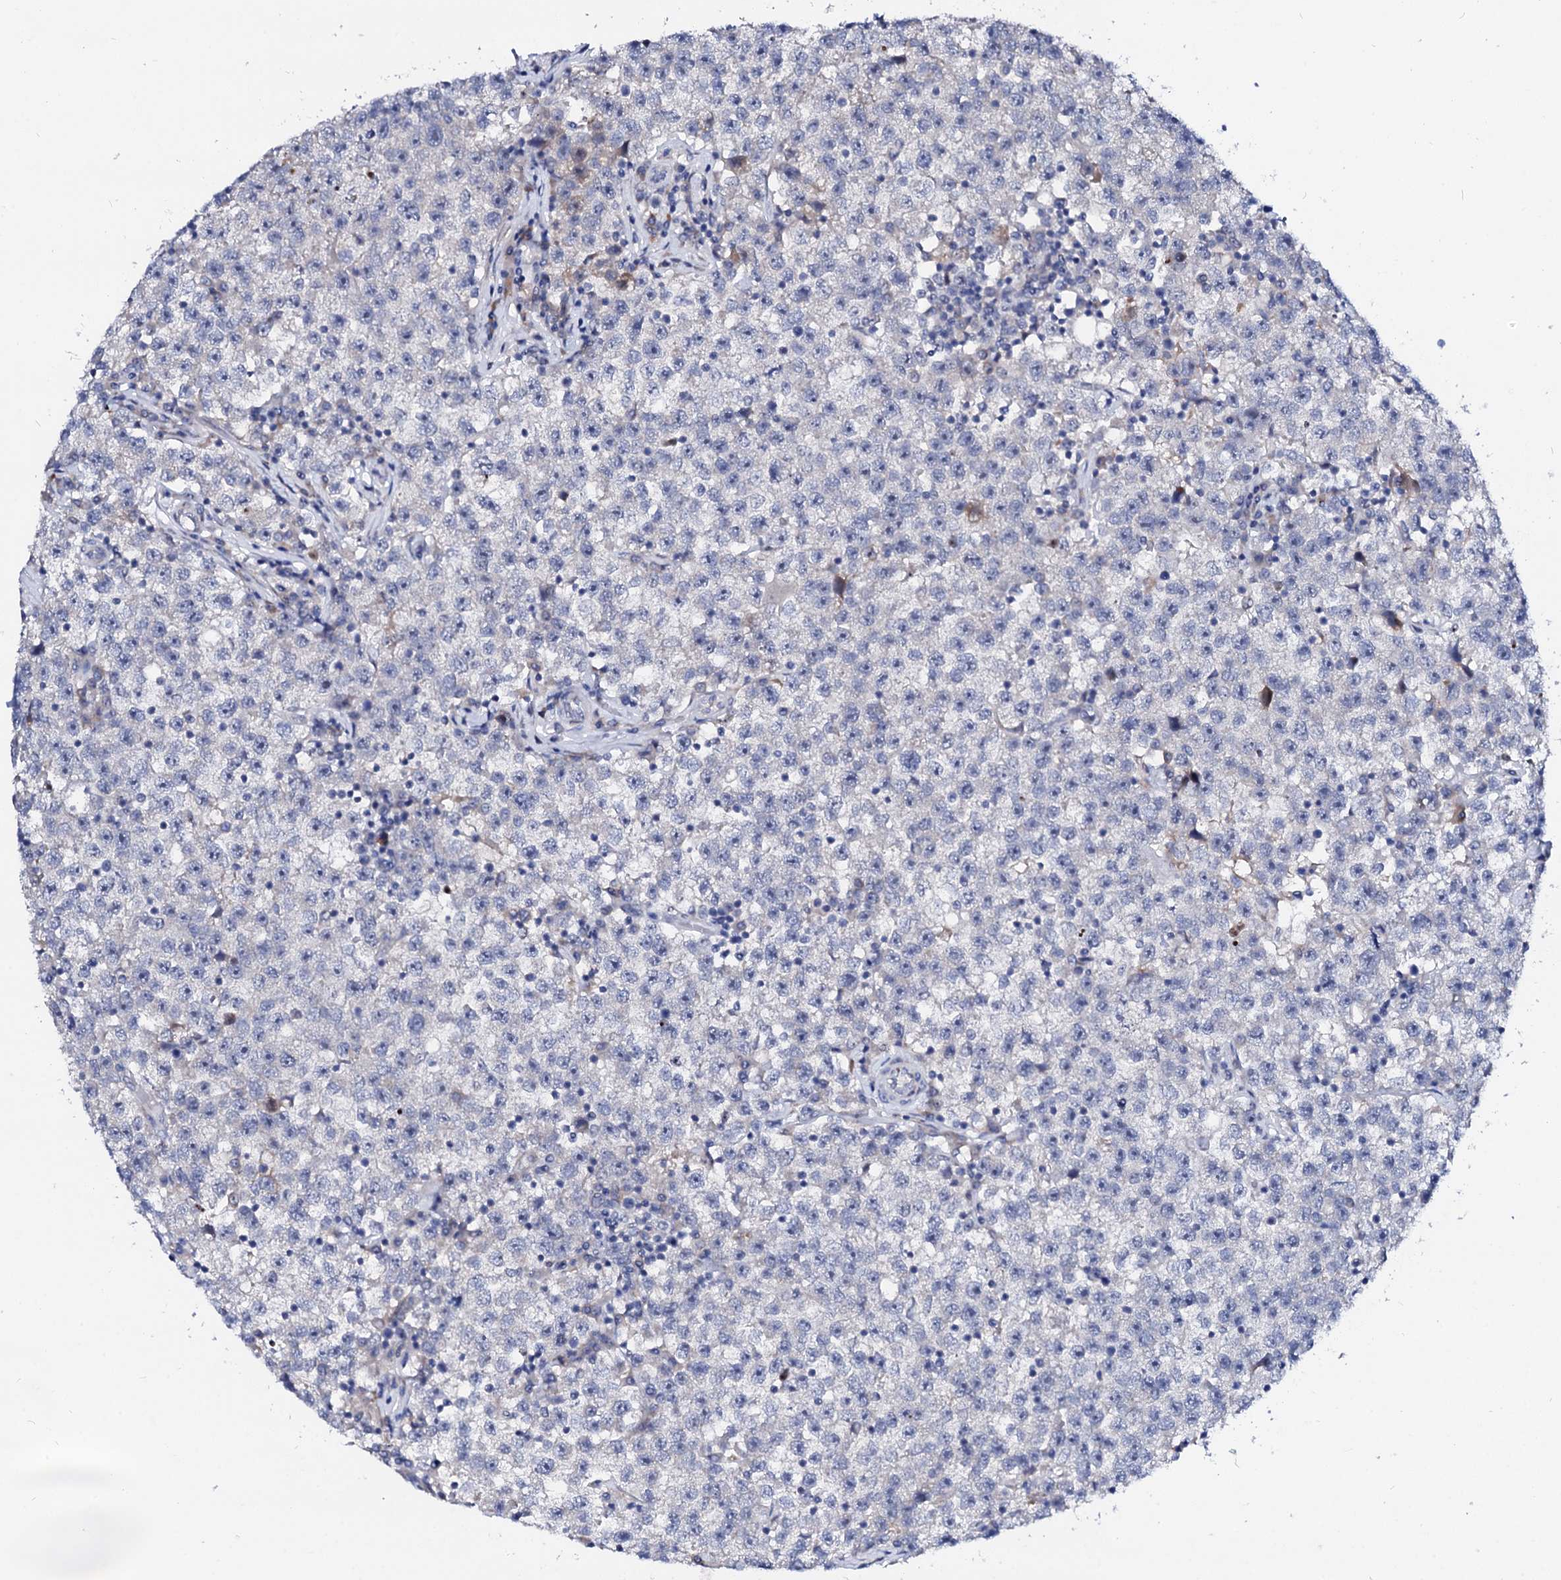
{"staining": {"intensity": "negative", "quantity": "none", "location": "none"}, "tissue": "testis cancer", "cell_type": "Tumor cells", "image_type": "cancer", "snomed": [{"axis": "morphology", "description": "Seminoma, NOS"}, {"axis": "topography", "description": "Testis"}], "caption": "IHC image of human testis seminoma stained for a protein (brown), which shows no staining in tumor cells. (DAB (3,3'-diaminobenzidine) immunohistochemistry visualized using brightfield microscopy, high magnification).", "gene": "BTBD16", "patient": {"sex": "male", "age": 22}}